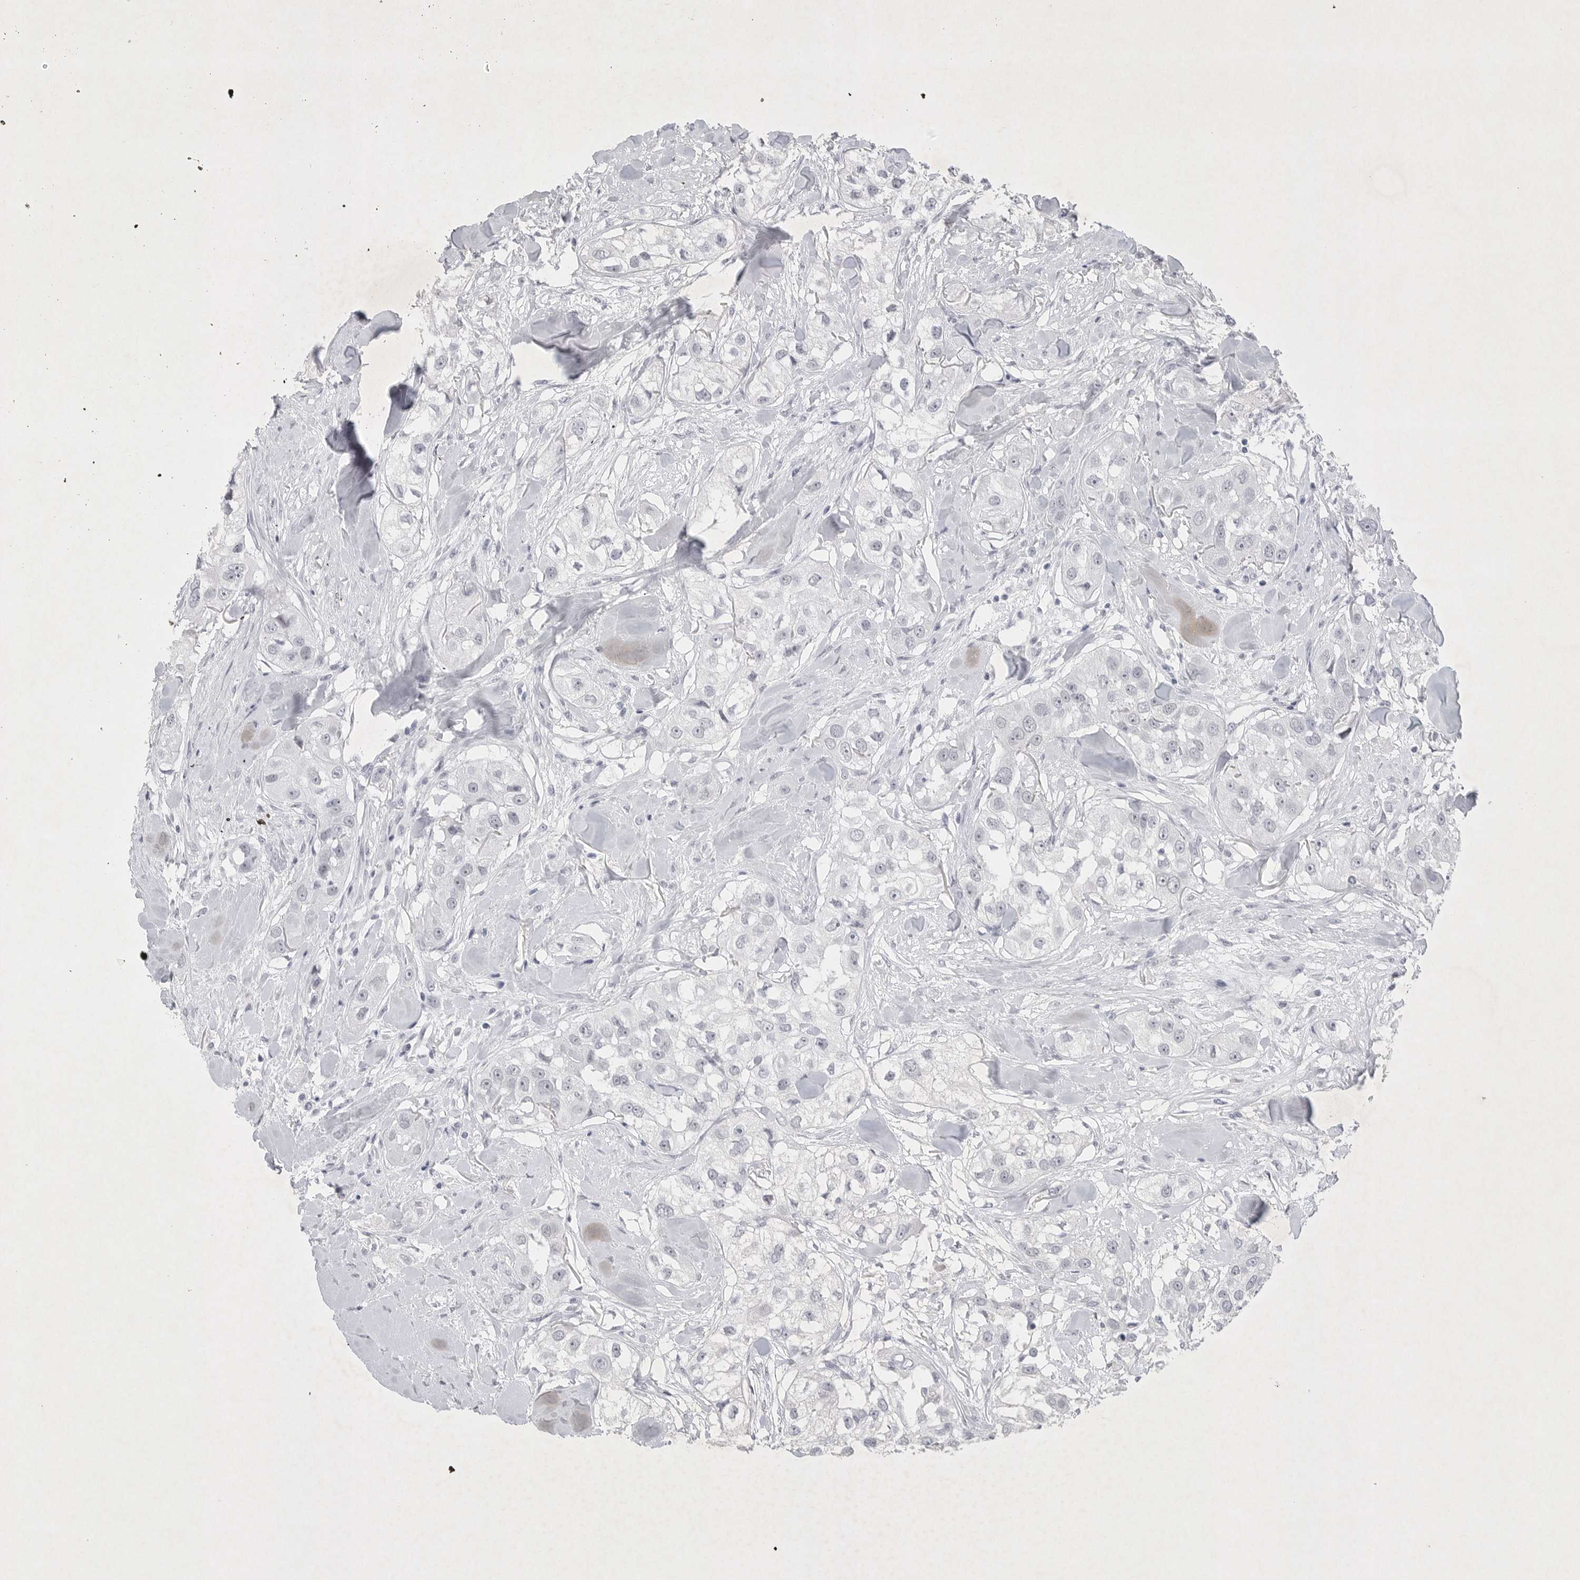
{"staining": {"intensity": "negative", "quantity": "none", "location": "none"}, "tissue": "head and neck cancer", "cell_type": "Tumor cells", "image_type": "cancer", "snomed": [{"axis": "morphology", "description": "Normal tissue, NOS"}, {"axis": "morphology", "description": "Squamous cell carcinoma, NOS"}, {"axis": "topography", "description": "Skeletal muscle"}, {"axis": "topography", "description": "Head-Neck"}], "caption": "Tumor cells show no significant protein expression in head and neck cancer (squamous cell carcinoma).", "gene": "TNR", "patient": {"sex": "male", "age": 51}}